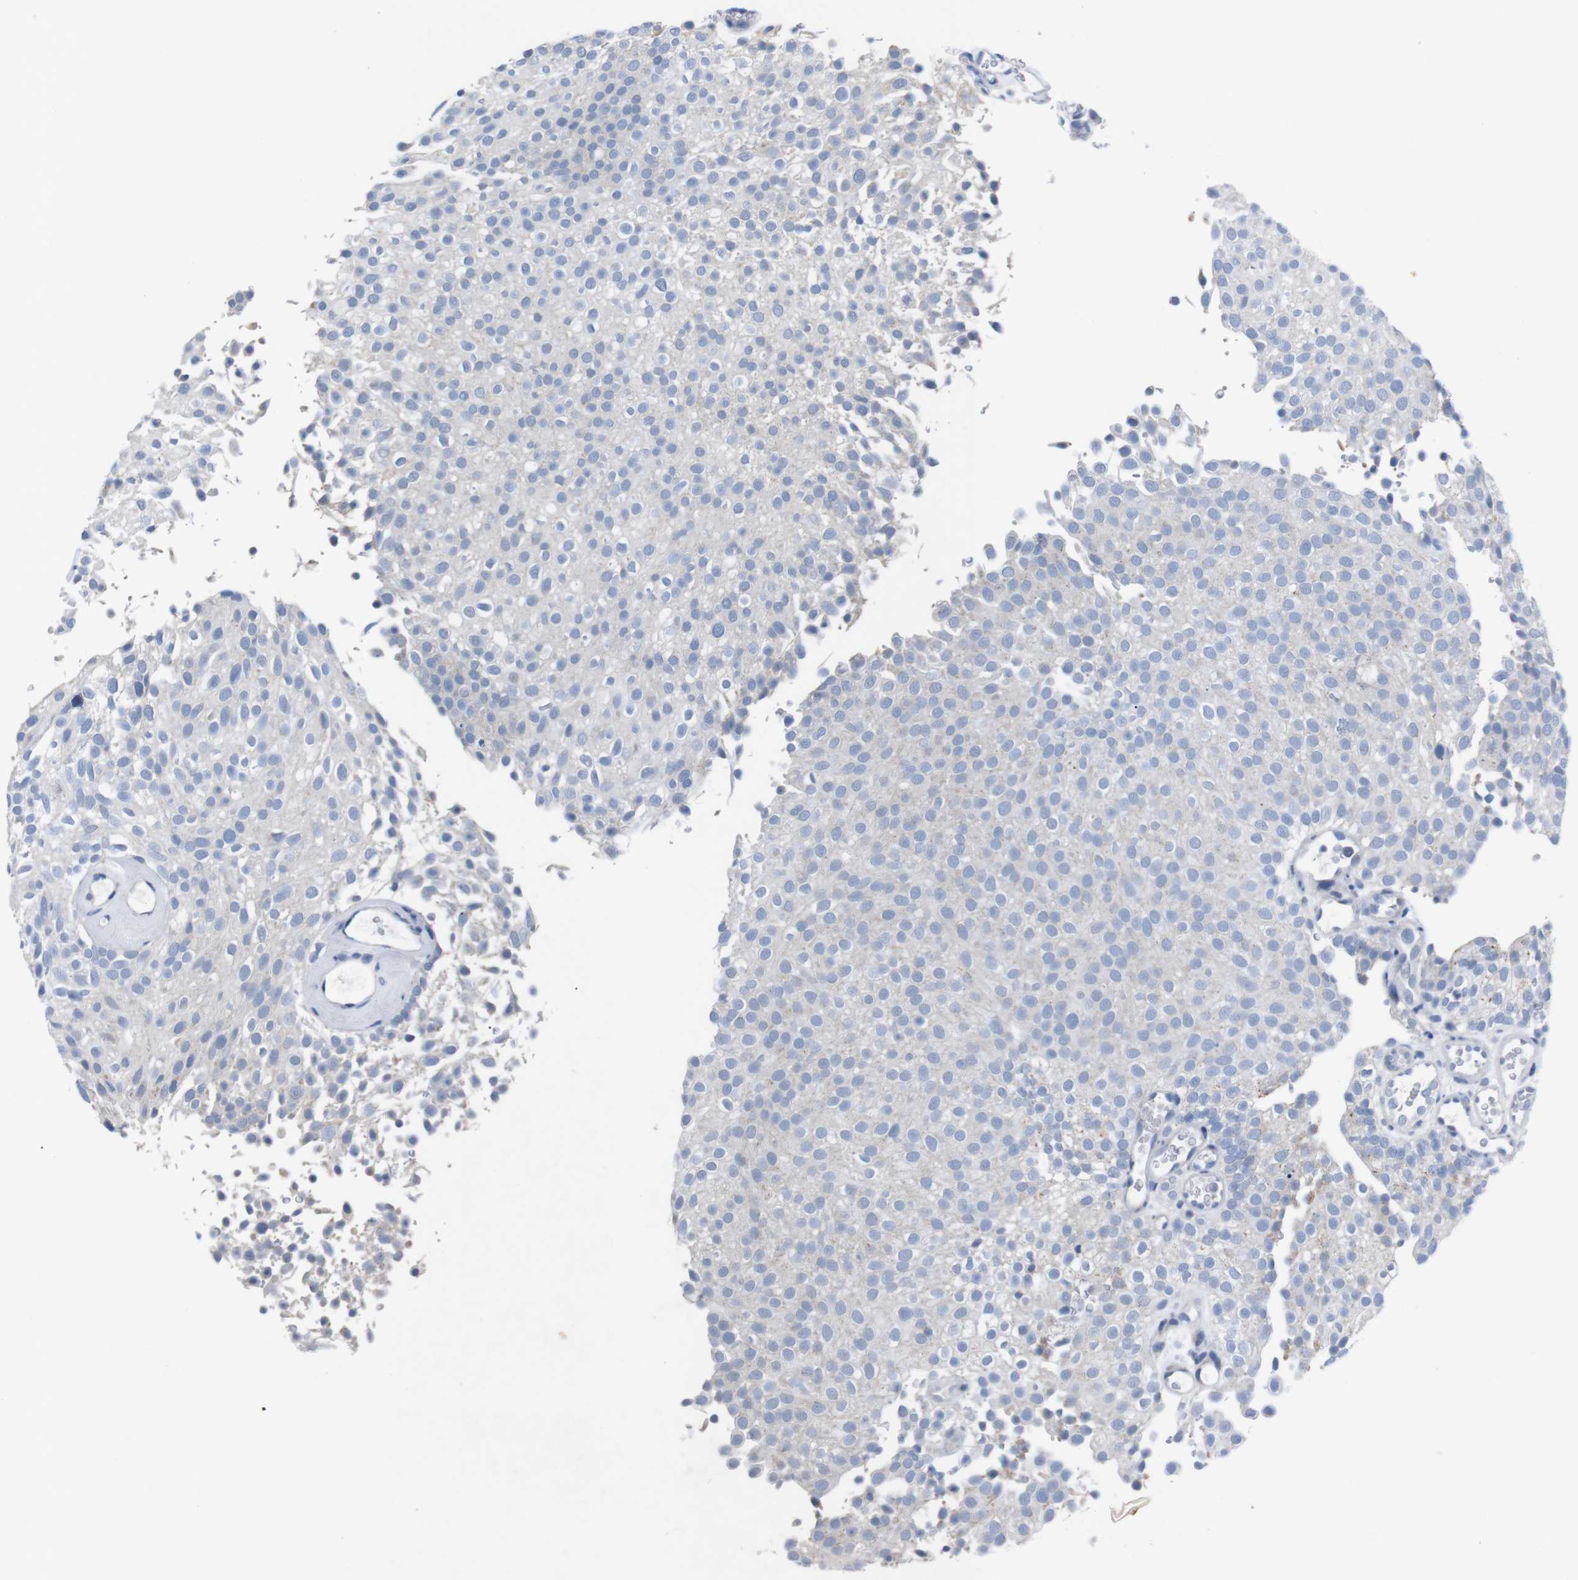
{"staining": {"intensity": "negative", "quantity": "none", "location": "none"}, "tissue": "urothelial cancer", "cell_type": "Tumor cells", "image_type": "cancer", "snomed": [{"axis": "morphology", "description": "Urothelial carcinoma, Low grade"}, {"axis": "topography", "description": "Urinary bladder"}], "caption": "Immunohistochemistry (IHC) histopathology image of neoplastic tissue: low-grade urothelial carcinoma stained with DAB (3,3'-diaminobenzidine) exhibits no significant protein expression in tumor cells. Nuclei are stained in blue.", "gene": "IRF4", "patient": {"sex": "male", "age": 78}}